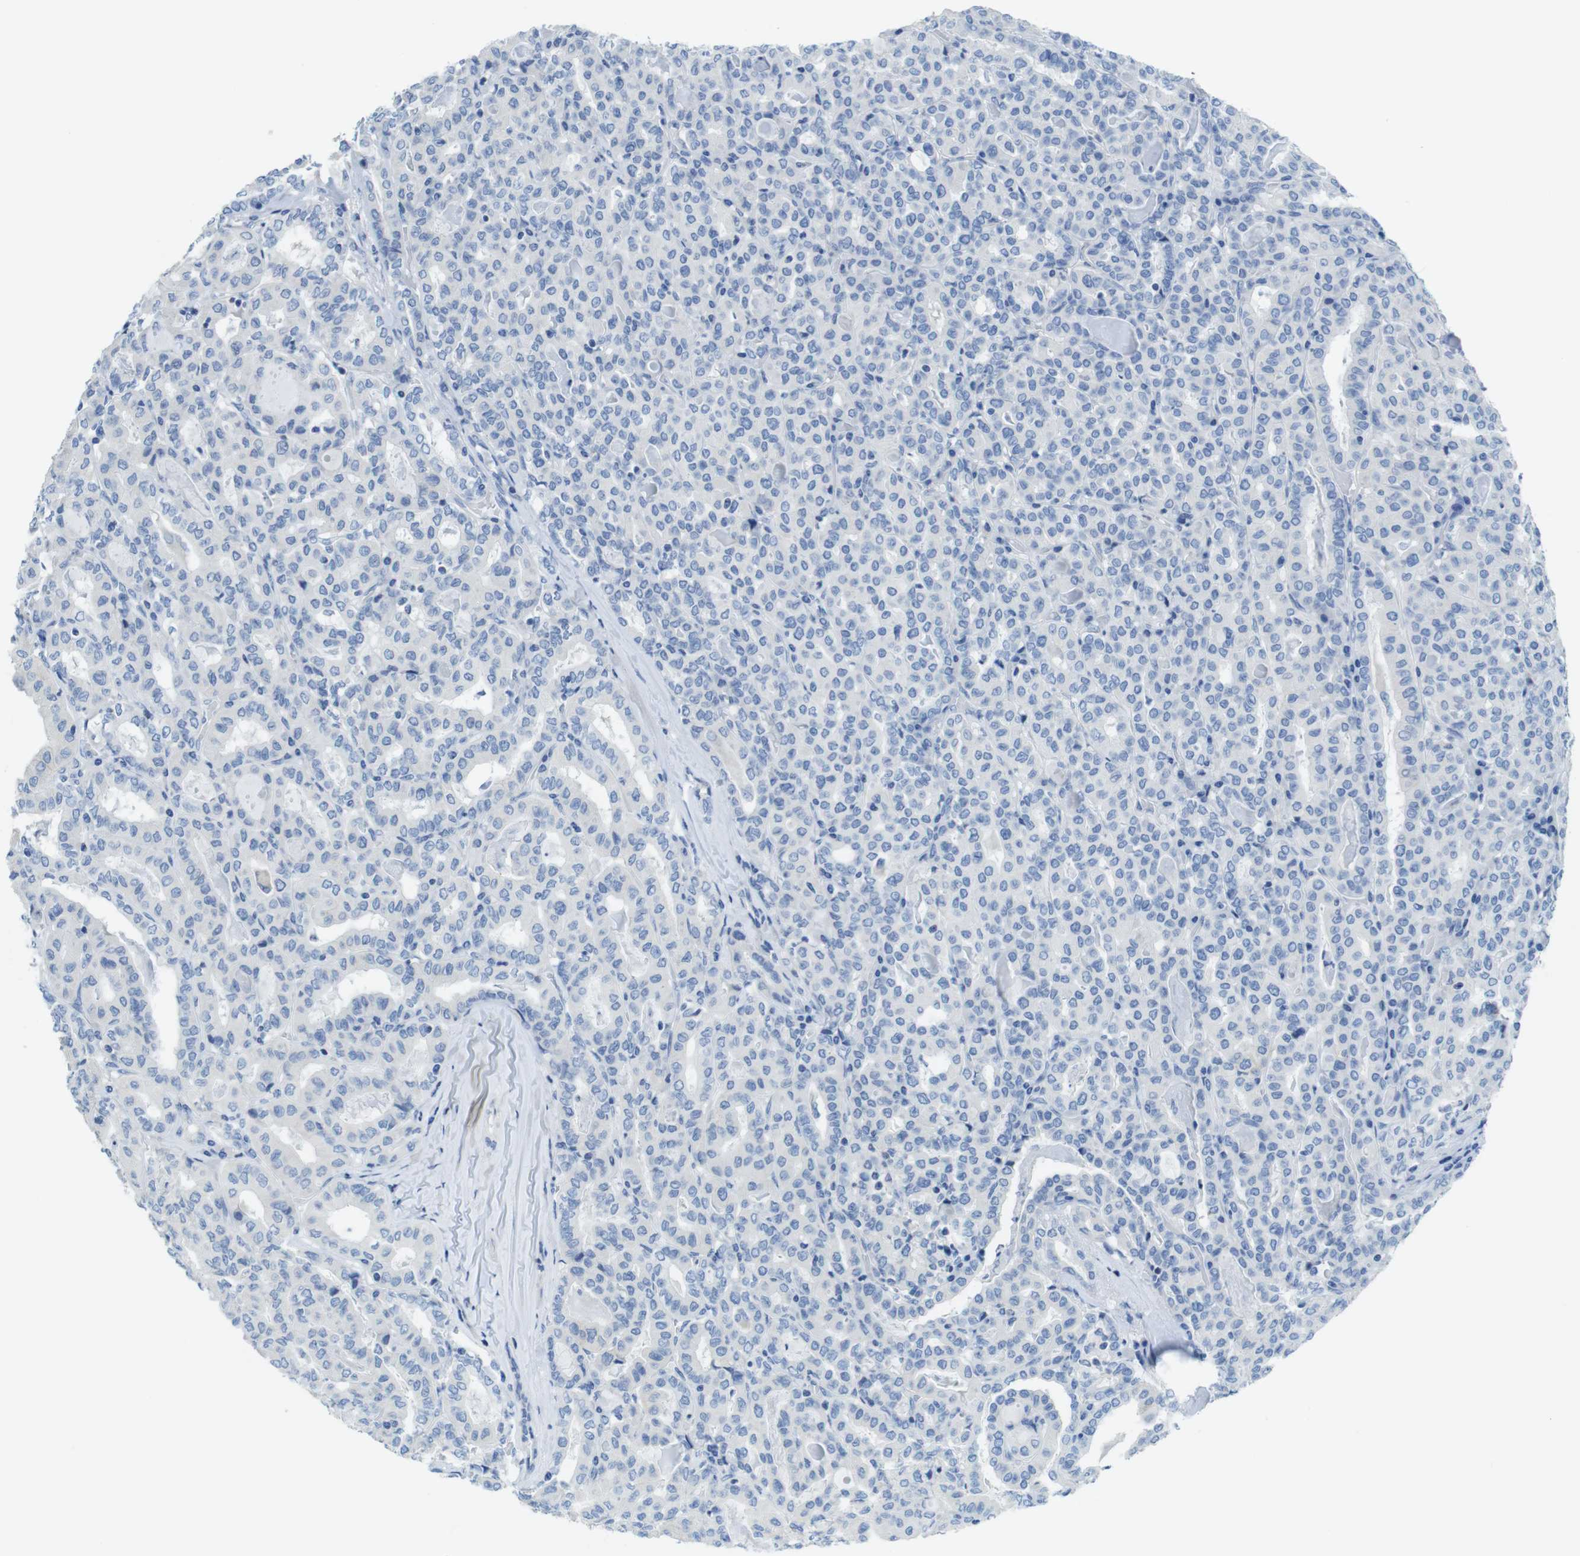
{"staining": {"intensity": "negative", "quantity": "none", "location": "none"}, "tissue": "thyroid cancer", "cell_type": "Tumor cells", "image_type": "cancer", "snomed": [{"axis": "morphology", "description": "Papillary adenocarcinoma, NOS"}, {"axis": "topography", "description": "Thyroid gland"}], "caption": "DAB (3,3'-diaminobenzidine) immunohistochemical staining of thyroid cancer (papillary adenocarcinoma) exhibits no significant staining in tumor cells.", "gene": "ASIC5", "patient": {"sex": "female", "age": 42}}